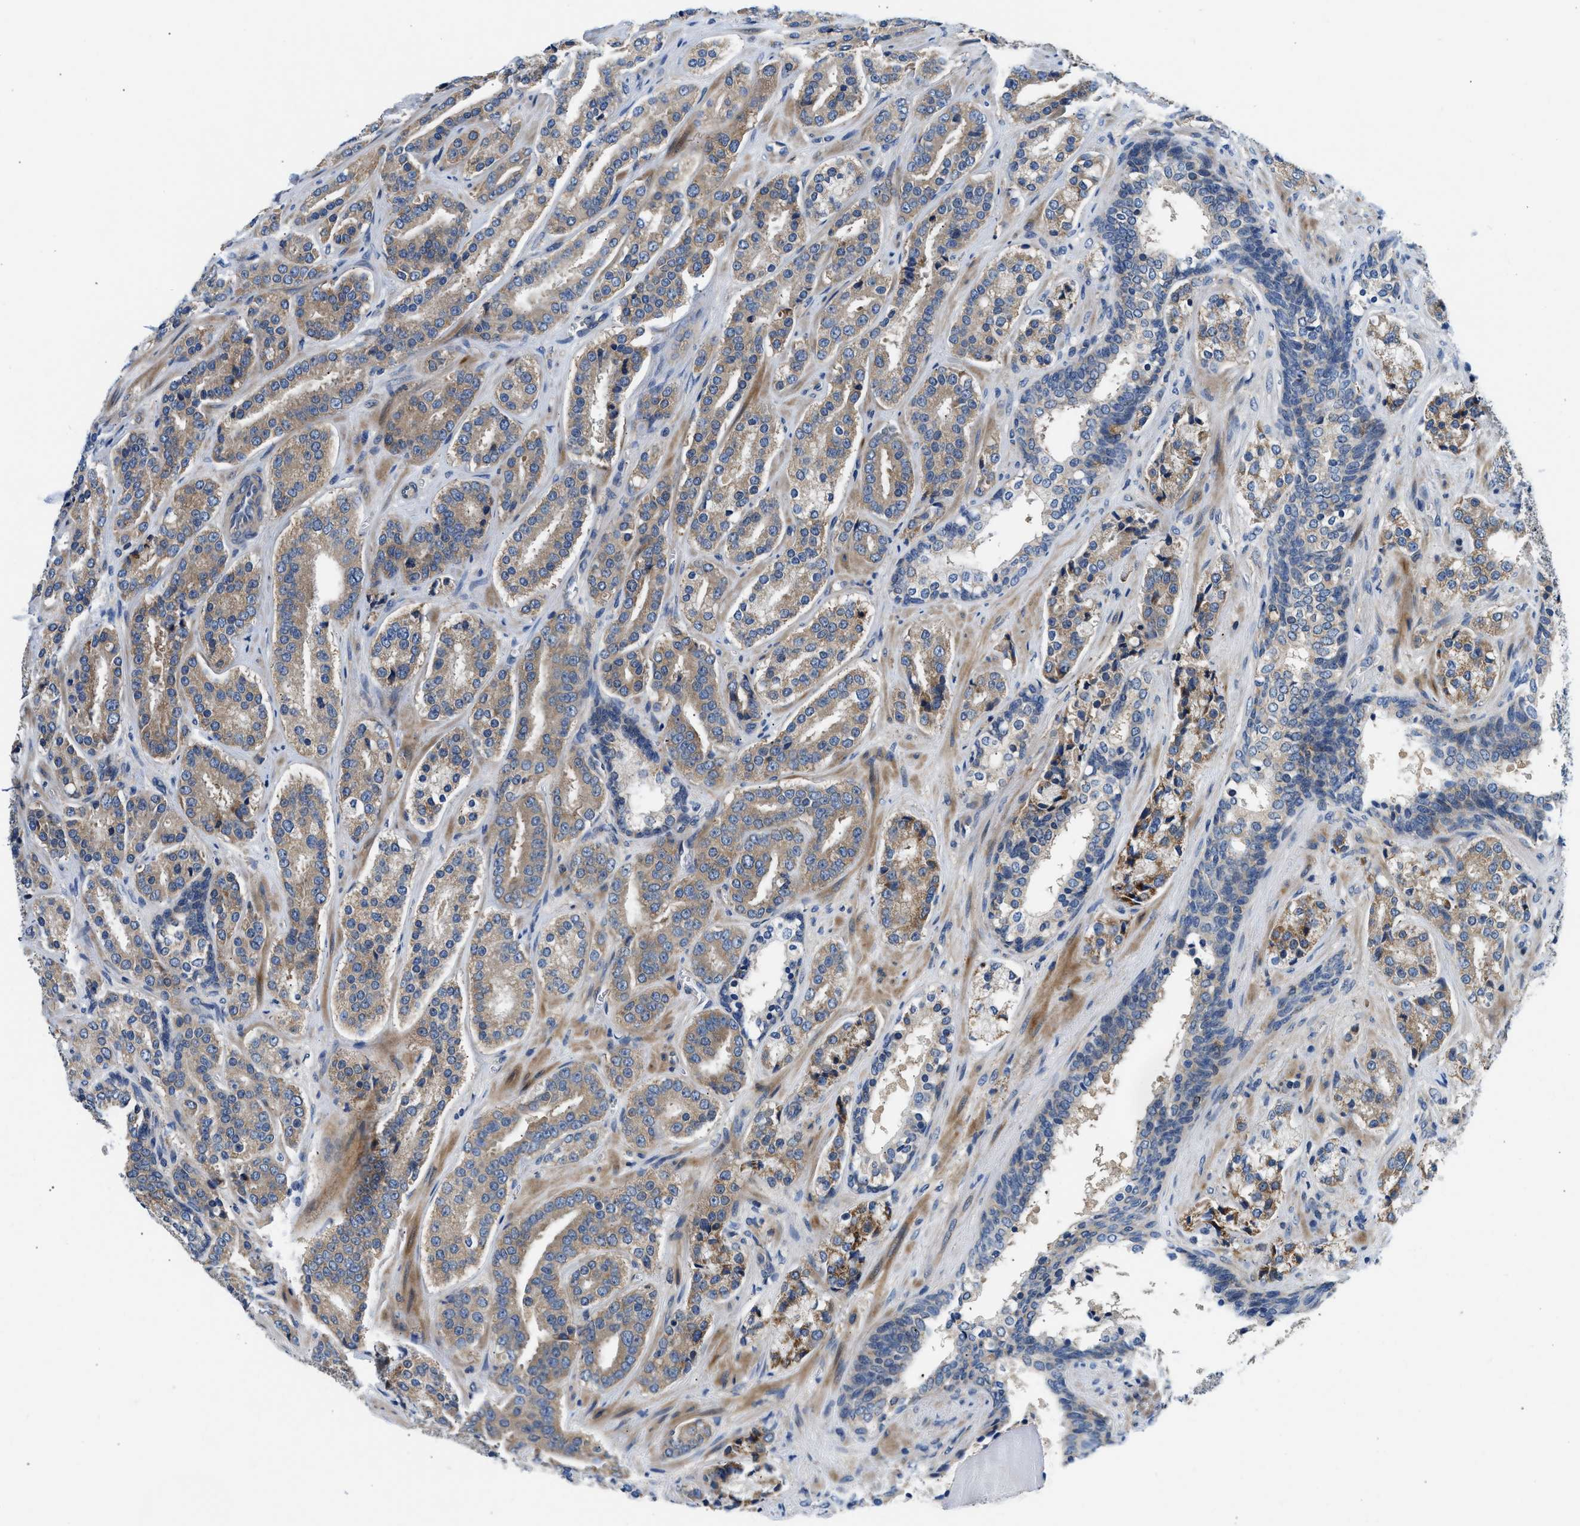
{"staining": {"intensity": "moderate", "quantity": ">75%", "location": "cytoplasmic/membranous"}, "tissue": "prostate cancer", "cell_type": "Tumor cells", "image_type": "cancer", "snomed": [{"axis": "morphology", "description": "Adenocarcinoma, High grade"}, {"axis": "topography", "description": "Prostate"}], "caption": "A photomicrograph of human prostate cancer stained for a protein reveals moderate cytoplasmic/membranous brown staining in tumor cells.", "gene": "LPIN2", "patient": {"sex": "male", "age": 60}}